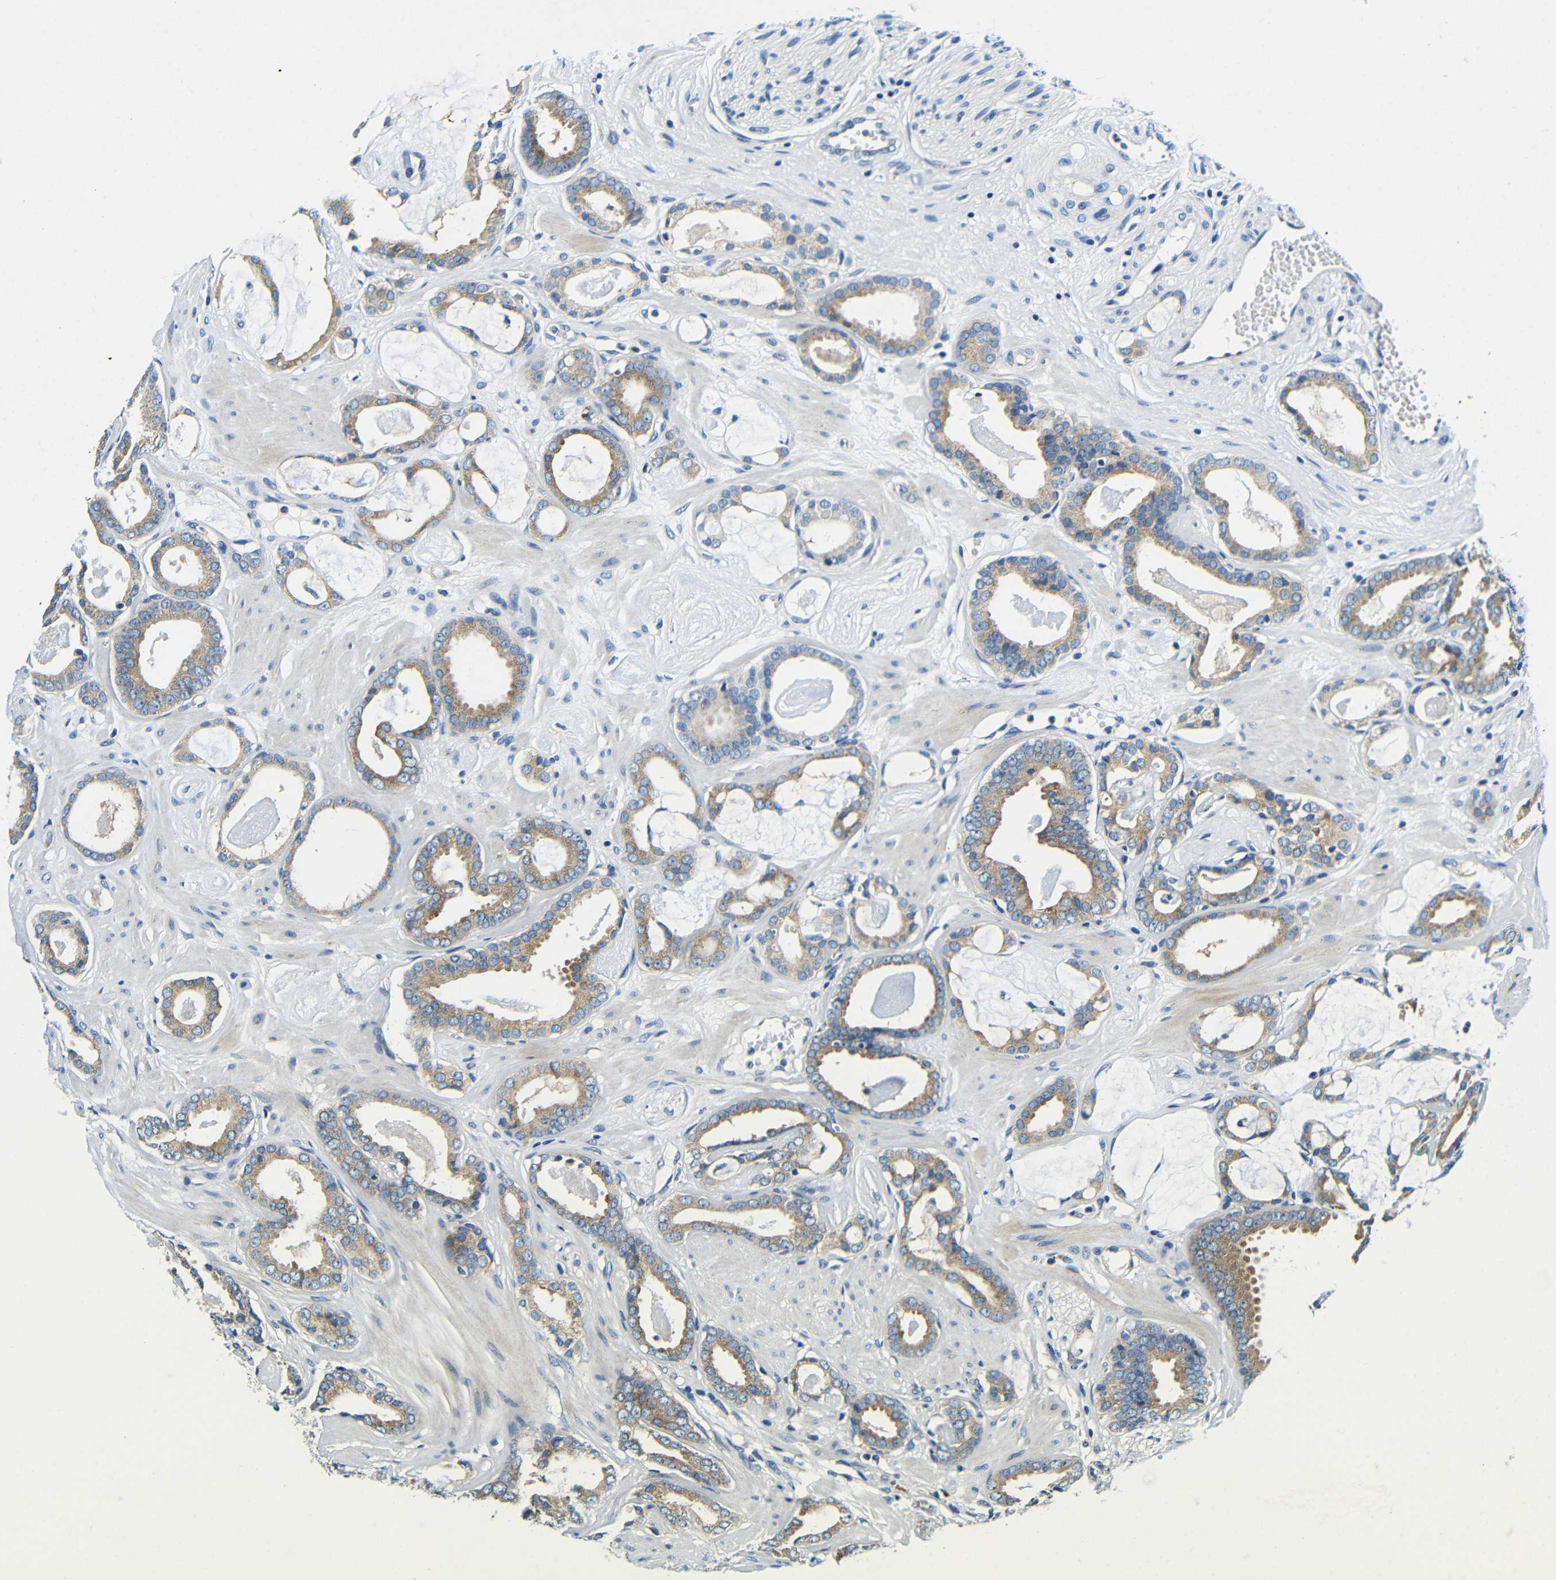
{"staining": {"intensity": "weak", "quantity": ">75%", "location": "cytoplasmic/membranous"}, "tissue": "prostate cancer", "cell_type": "Tumor cells", "image_type": "cancer", "snomed": [{"axis": "morphology", "description": "Adenocarcinoma, Low grade"}, {"axis": "topography", "description": "Prostate"}], "caption": "Protein staining demonstrates weak cytoplasmic/membranous positivity in about >75% of tumor cells in prostate cancer.", "gene": "USO1", "patient": {"sex": "male", "age": 53}}